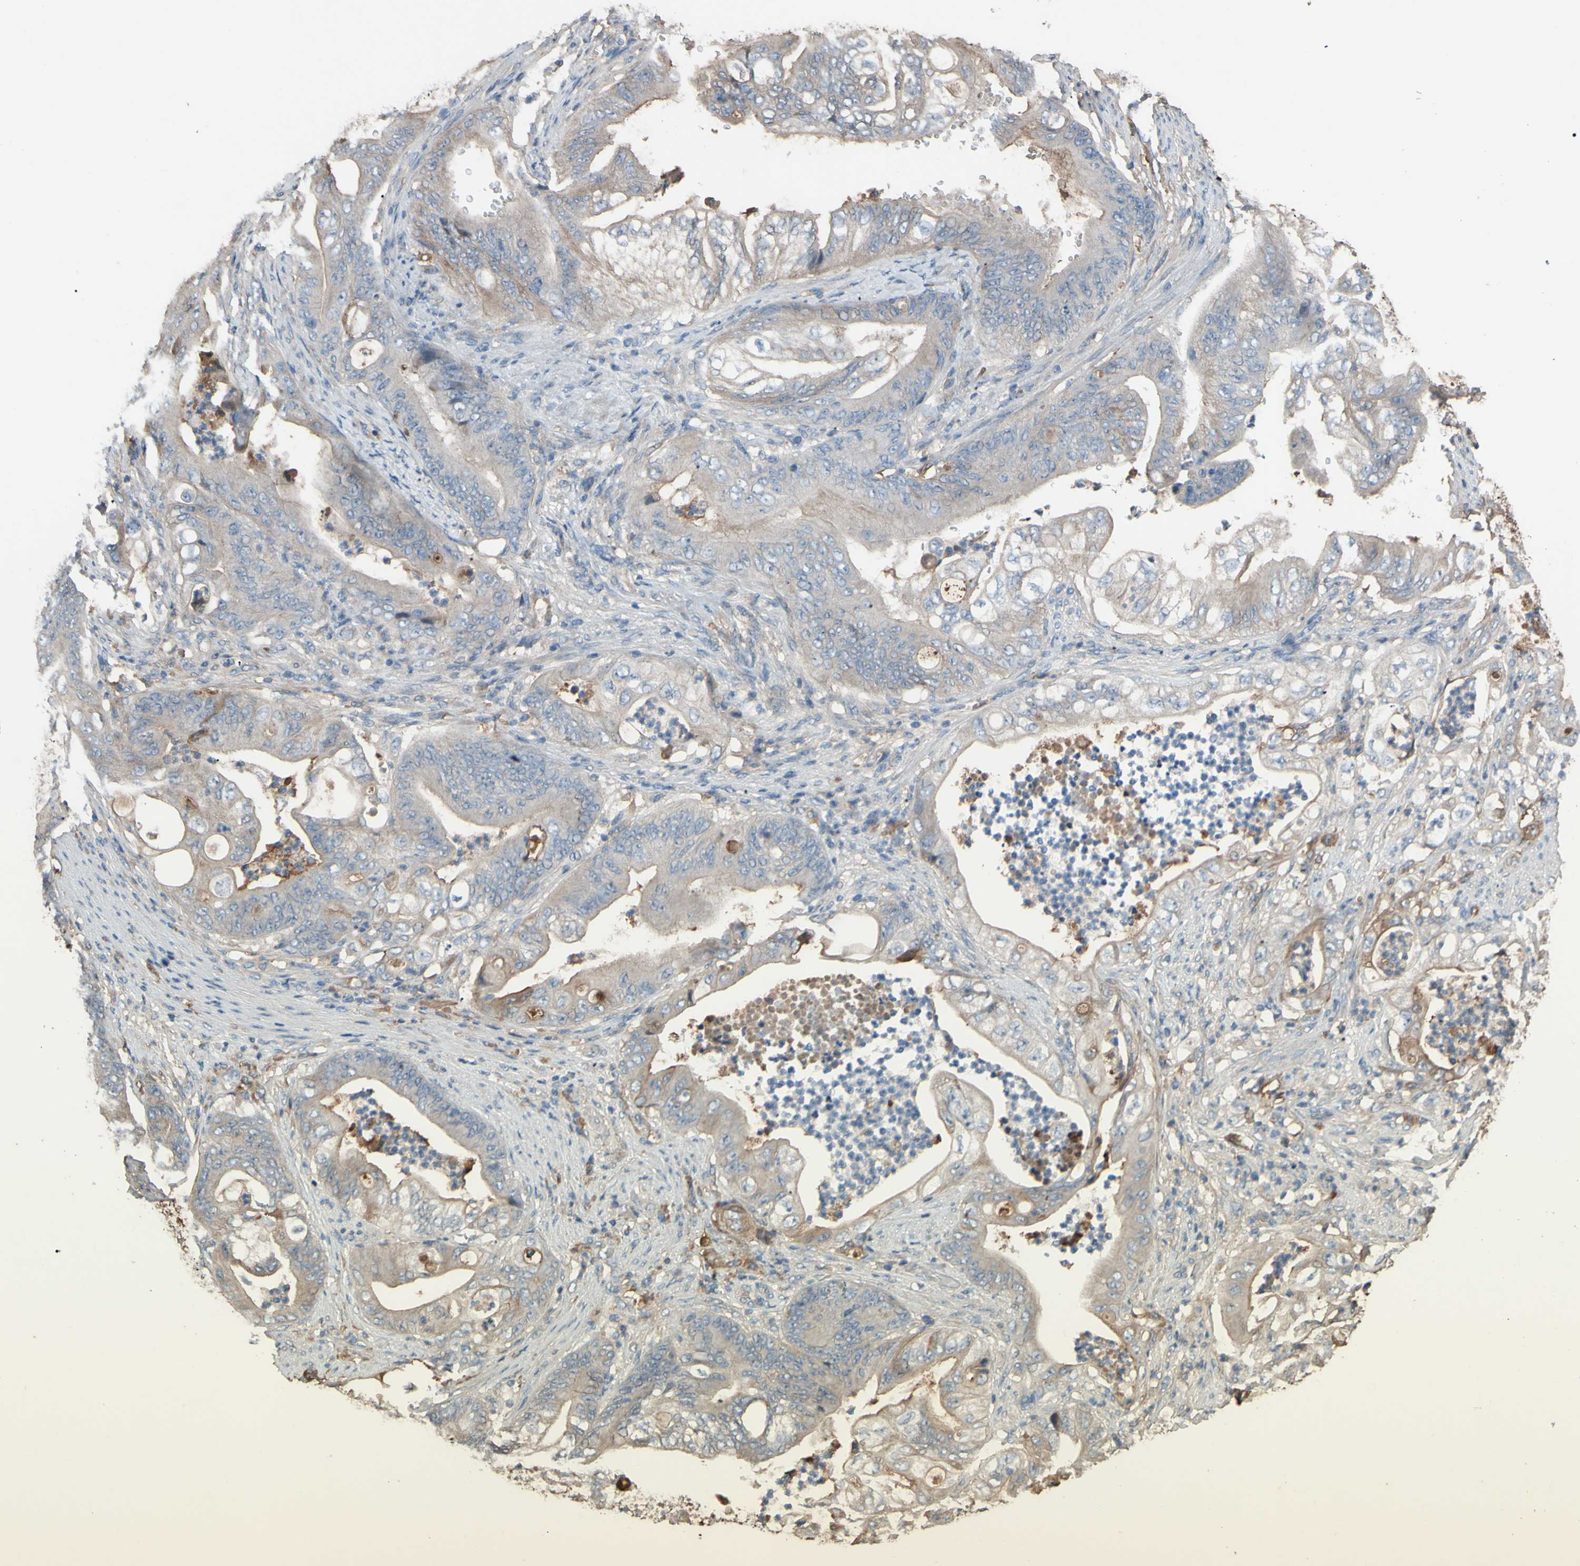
{"staining": {"intensity": "weak", "quantity": "25%-75%", "location": "cytoplasmic/membranous"}, "tissue": "stomach cancer", "cell_type": "Tumor cells", "image_type": "cancer", "snomed": [{"axis": "morphology", "description": "Adenocarcinoma, NOS"}, {"axis": "topography", "description": "Stomach"}], "caption": "This is an image of immunohistochemistry (IHC) staining of adenocarcinoma (stomach), which shows weak expression in the cytoplasmic/membranous of tumor cells.", "gene": "PTGDS", "patient": {"sex": "female", "age": 73}}